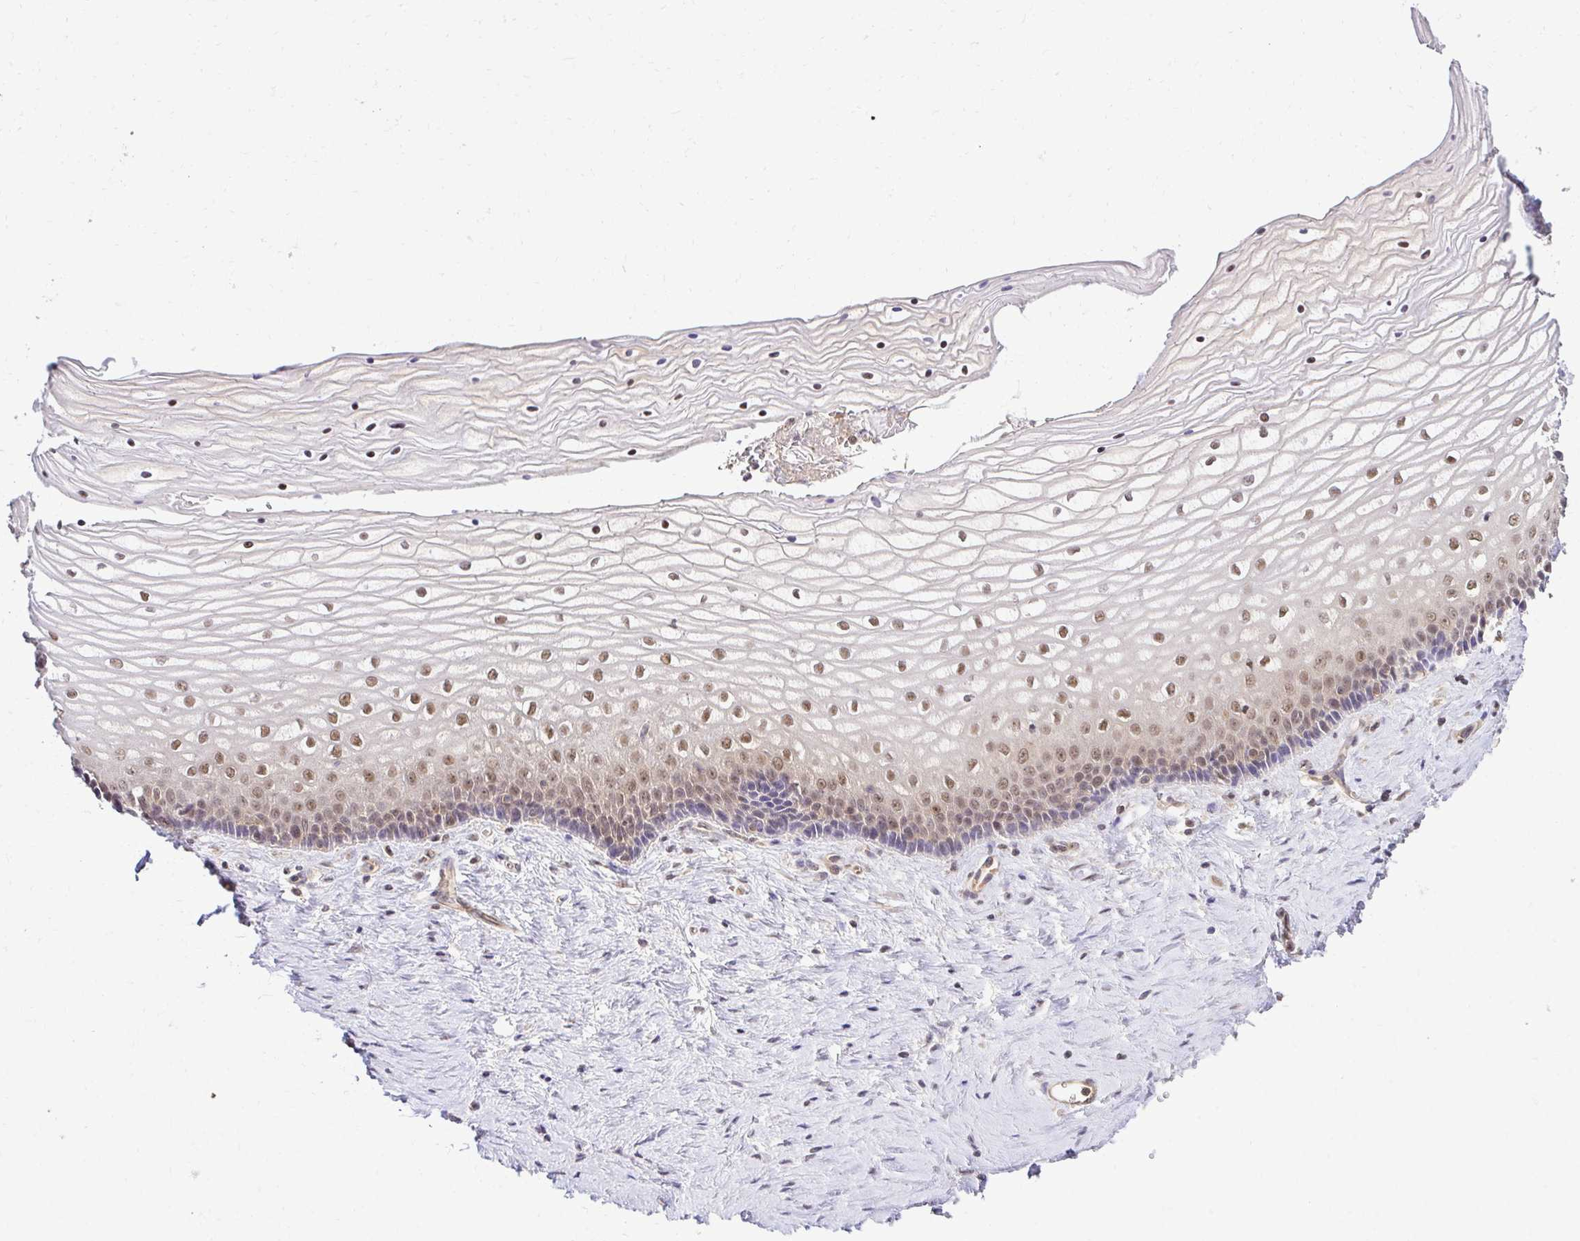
{"staining": {"intensity": "moderate", "quantity": "25%-75%", "location": "nuclear"}, "tissue": "vagina", "cell_type": "Squamous epithelial cells", "image_type": "normal", "snomed": [{"axis": "morphology", "description": "Normal tissue, NOS"}, {"axis": "topography", "description": "Vagina"}], "caption": "Protein expression analysis of normal human vagina reveals moderate nuclear expression in approximately 25%-75% of squamous epithelial cells.", "gene": "PSMA4", "patient": {"sex": "female", "age": 45}}